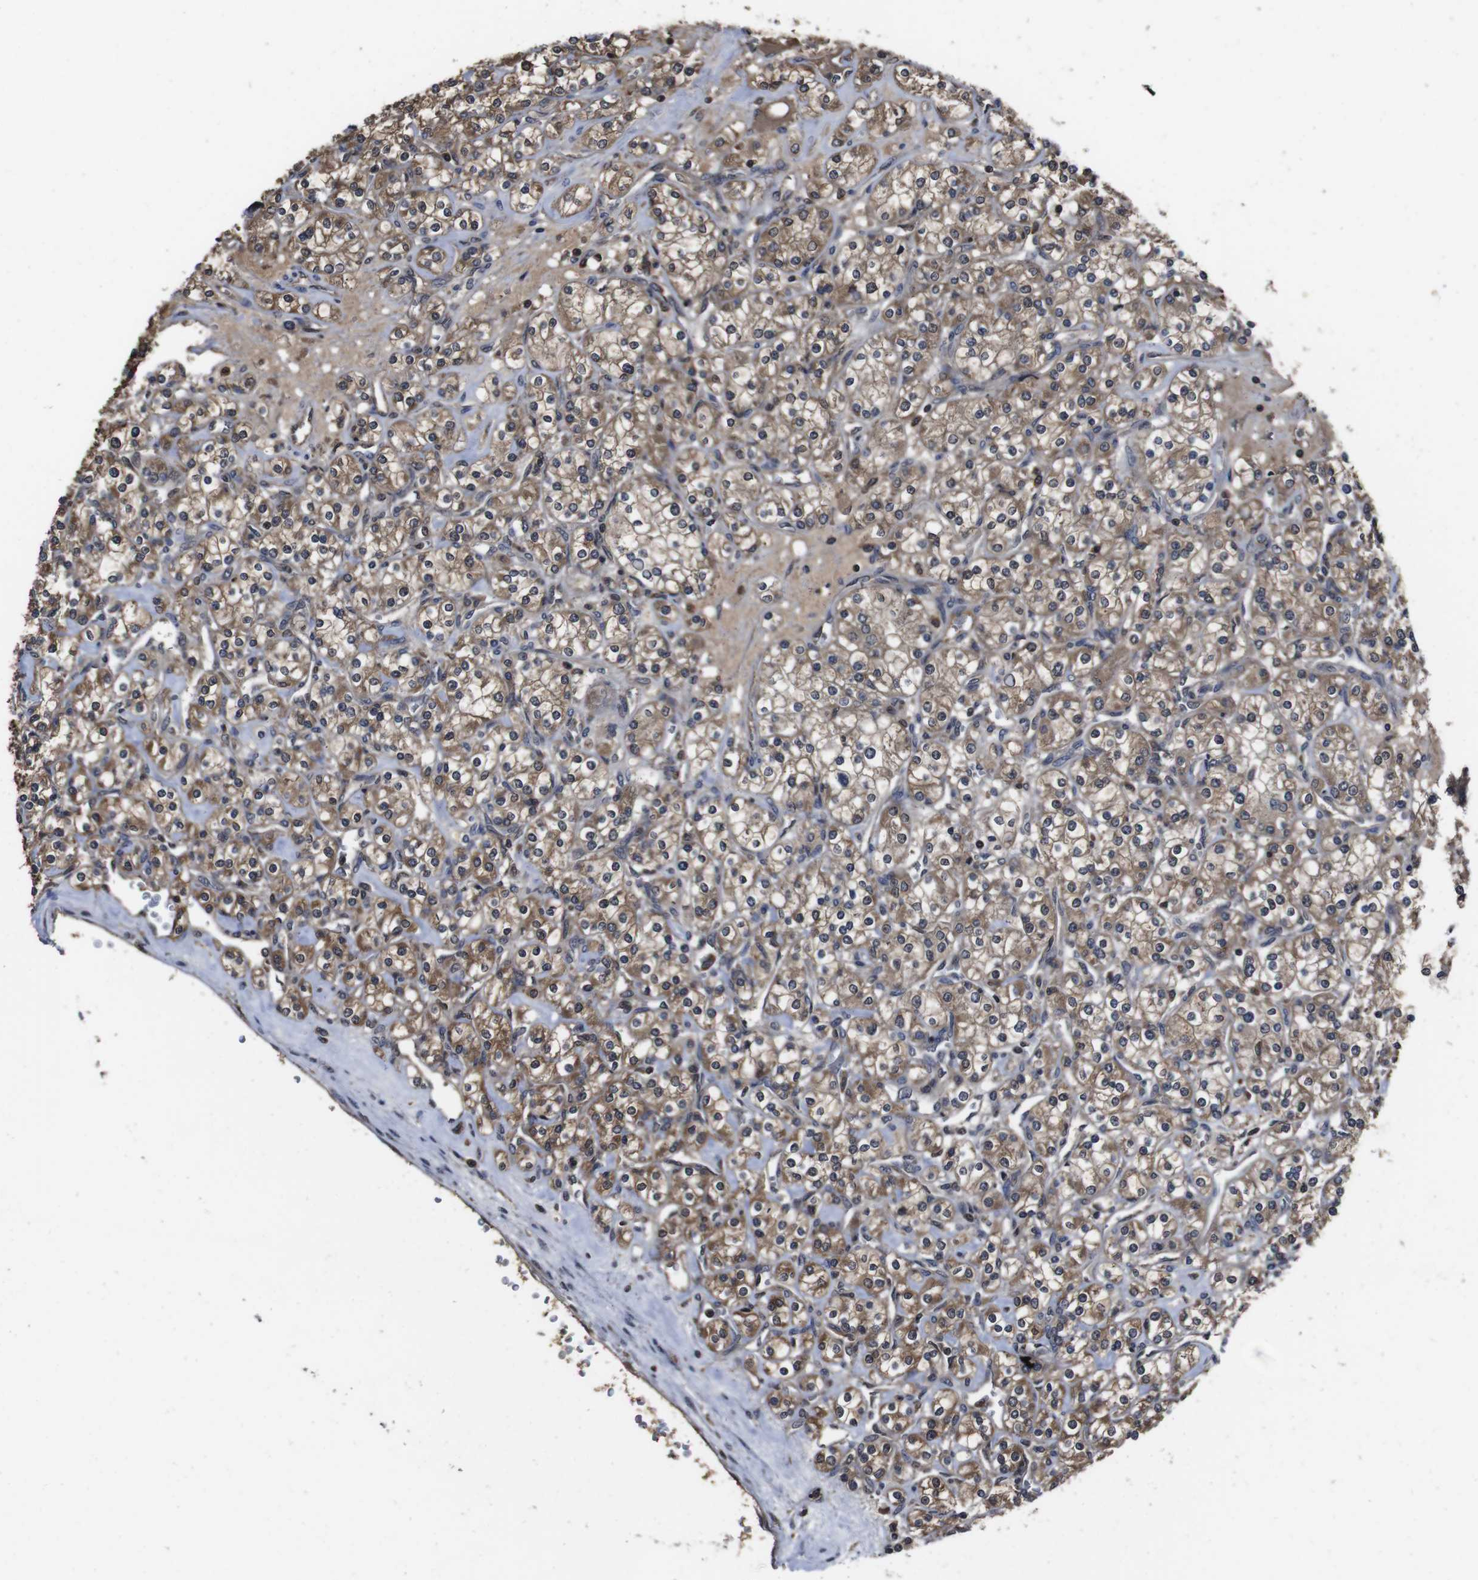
{"staining": {"intensity": "moderate", "quantity": ">75%", "location": "cytoplasmic/membranous"}, "tissue": "renal cancer", "cell_type": "Tumor cells", "image_type": "cancer", "snomed": [{"axis": "morphology", "description": "Adenocarcinoma, NOS"}, {"axis": "topography", "description": "Kidney"}], "caption": "Protein staining by immunohistochemistry shows moderate cytoplasmic/membranous staining in approximately >75% of tumor cells in renal cancer.", "gene": "CXCL11", "patient": {"sex": "male", "age": 77}}